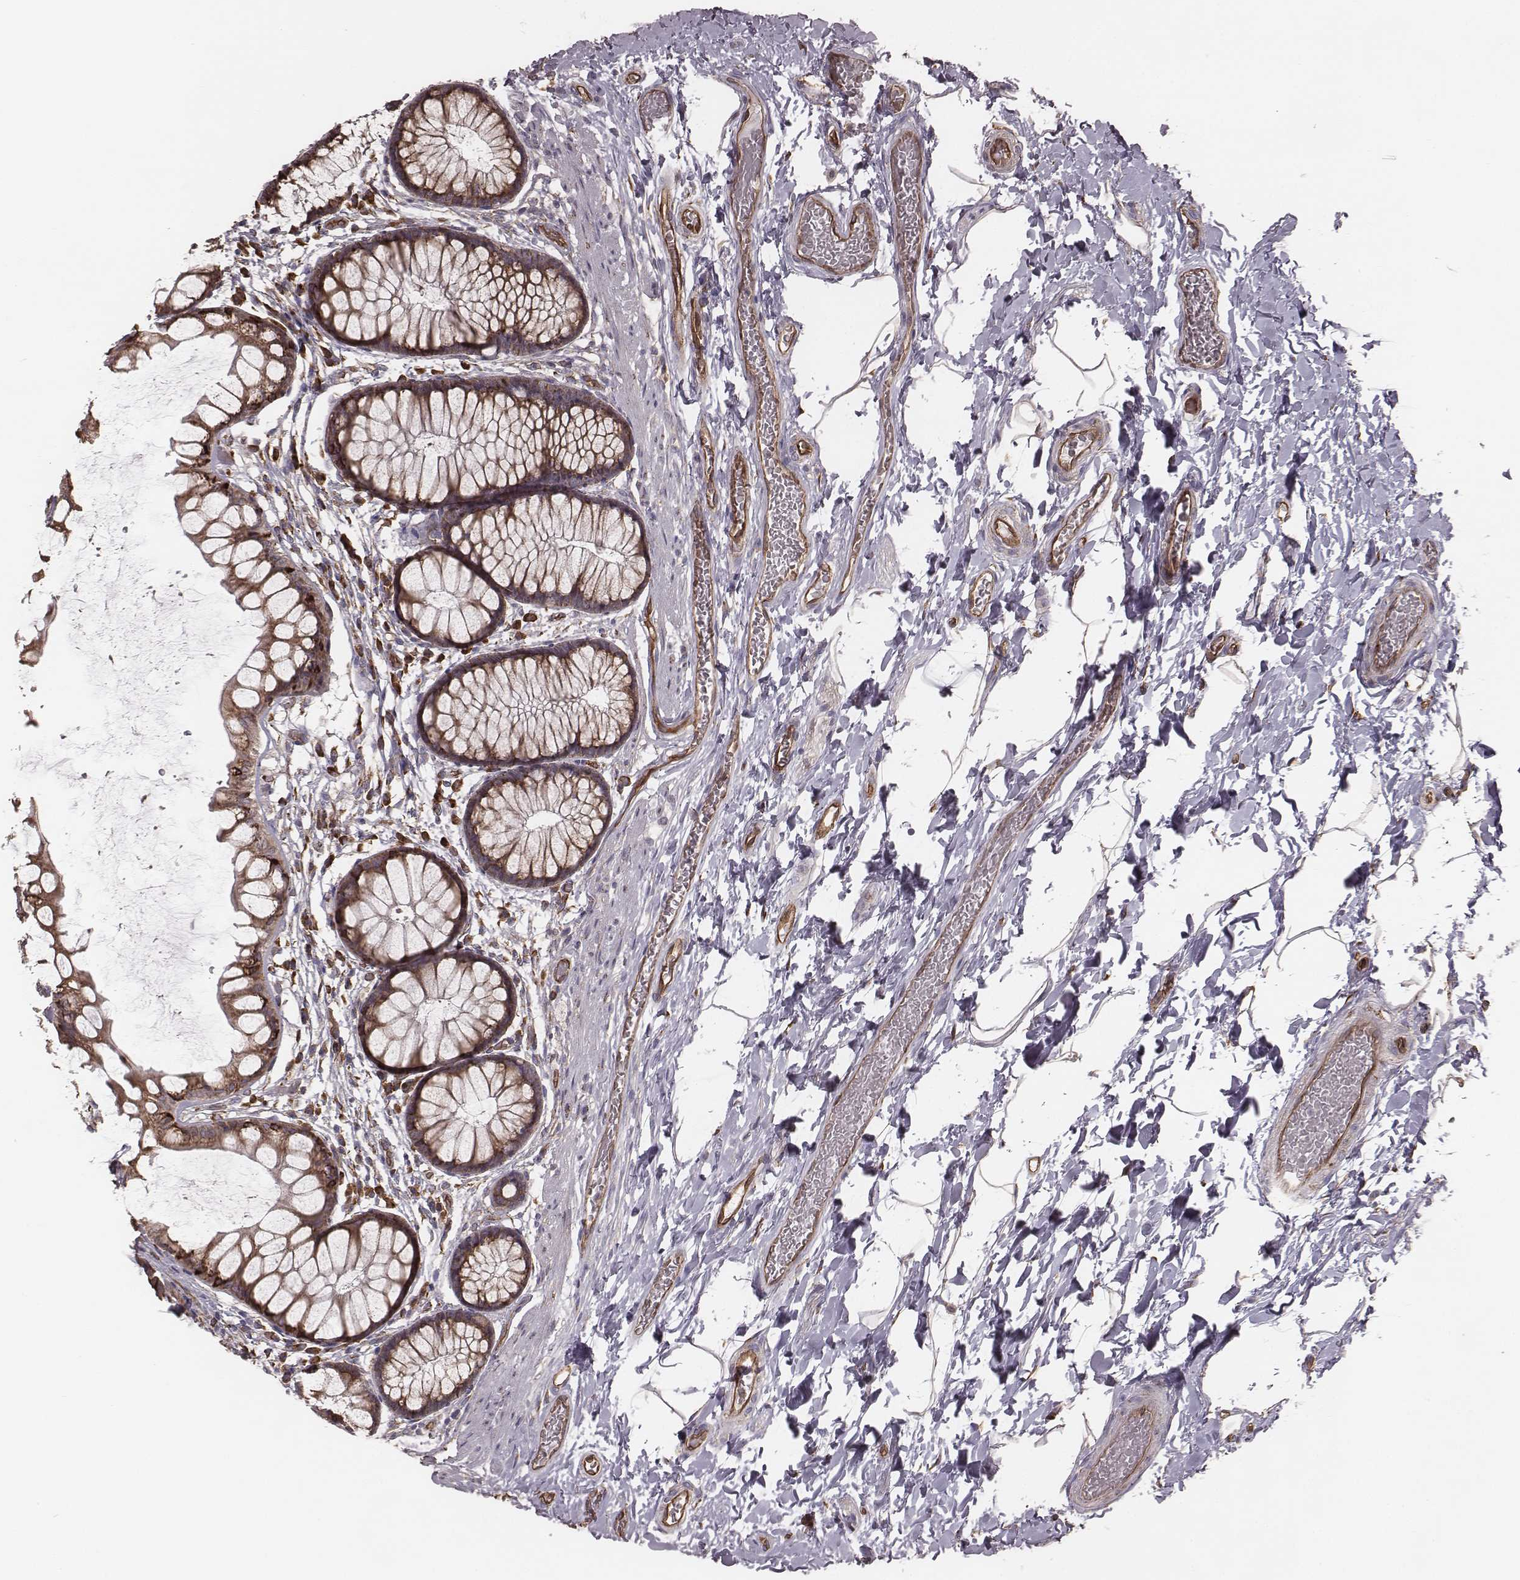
{"staining": {"intensity": "moderate", "quantity": ">75%", "location": "cytoplasmic/membranous"}, "tissue": "rectum", "cell_type": "Glandular cells", "image_type": "normal", "snomed": [{"axis": "morphology", "description": "Normal tissue, NOS"}, {"axis": "topography", "description": "Rectum"}], "caption": "A high-resolution photomicrograph shows immunohistochemistry (IHC) staining of normal rectum, which displays moderate cytoplasmic/membranous staining in approximately >75% of glandular cells. The protein is shown in brown color, while the nuclei are stained blue.", "gene": "PALMD", "patient": {"sex": "female", "age": 62}}